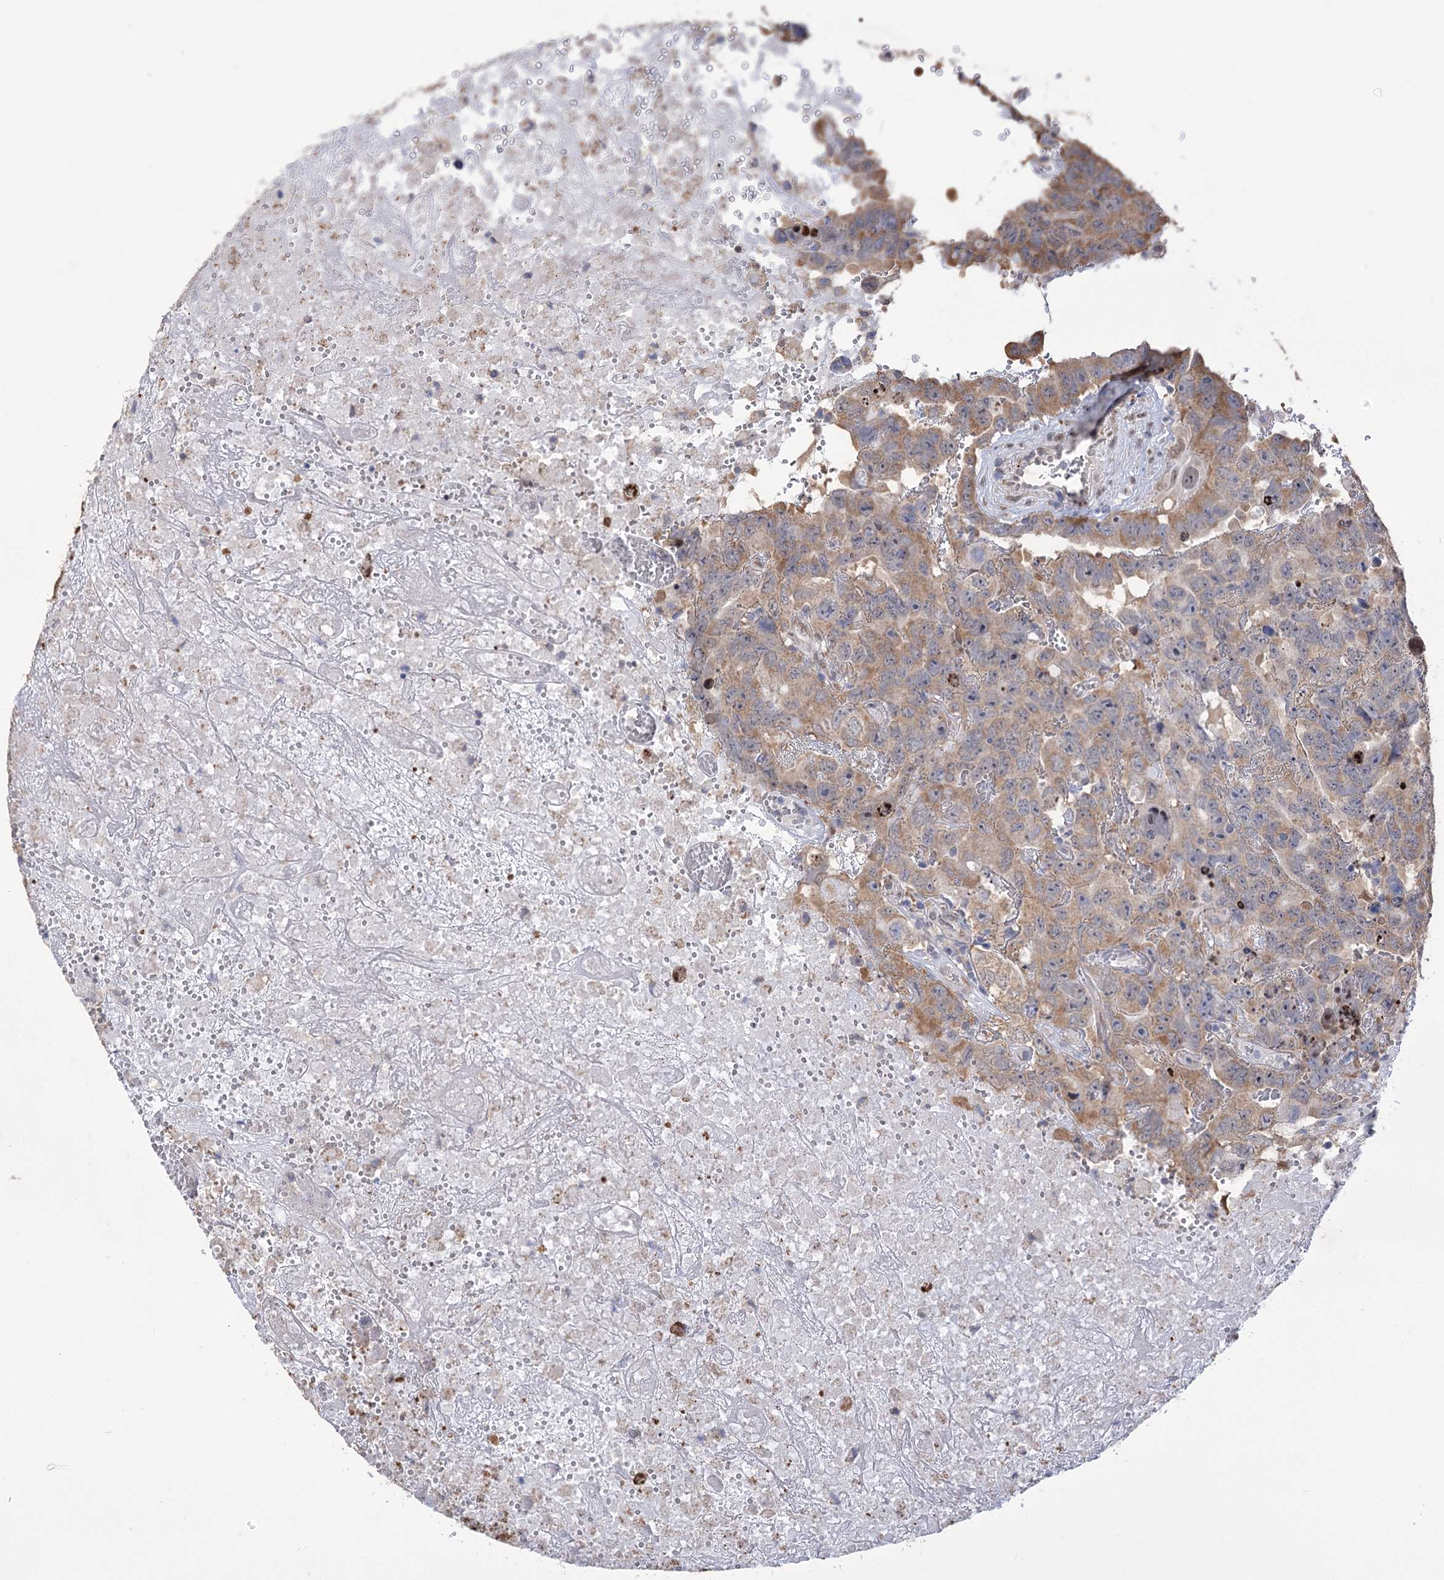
{"staining": {"intensity": "moderate", "quantity": ">75%", "location": "cytoplasmic/membranous"}, "tissue": "testis cancer", "cell_type": "Tumor cells", "image_type": "cancer", "snomed": [{"axis": "morphology", "description": "Carcinoma, Embryonal, NOS"}, {"axis": "topography", "description": "Testis"}], "caption": "Moderate cytoplasmic/membranous staining for a protein is appreciated in about >75% of tumor cells of embryonal carcinoma (testis) using immunohistochemistry (IHC).", "gene": "NFU1", "patient": {"sex": "male", "age": 45}}